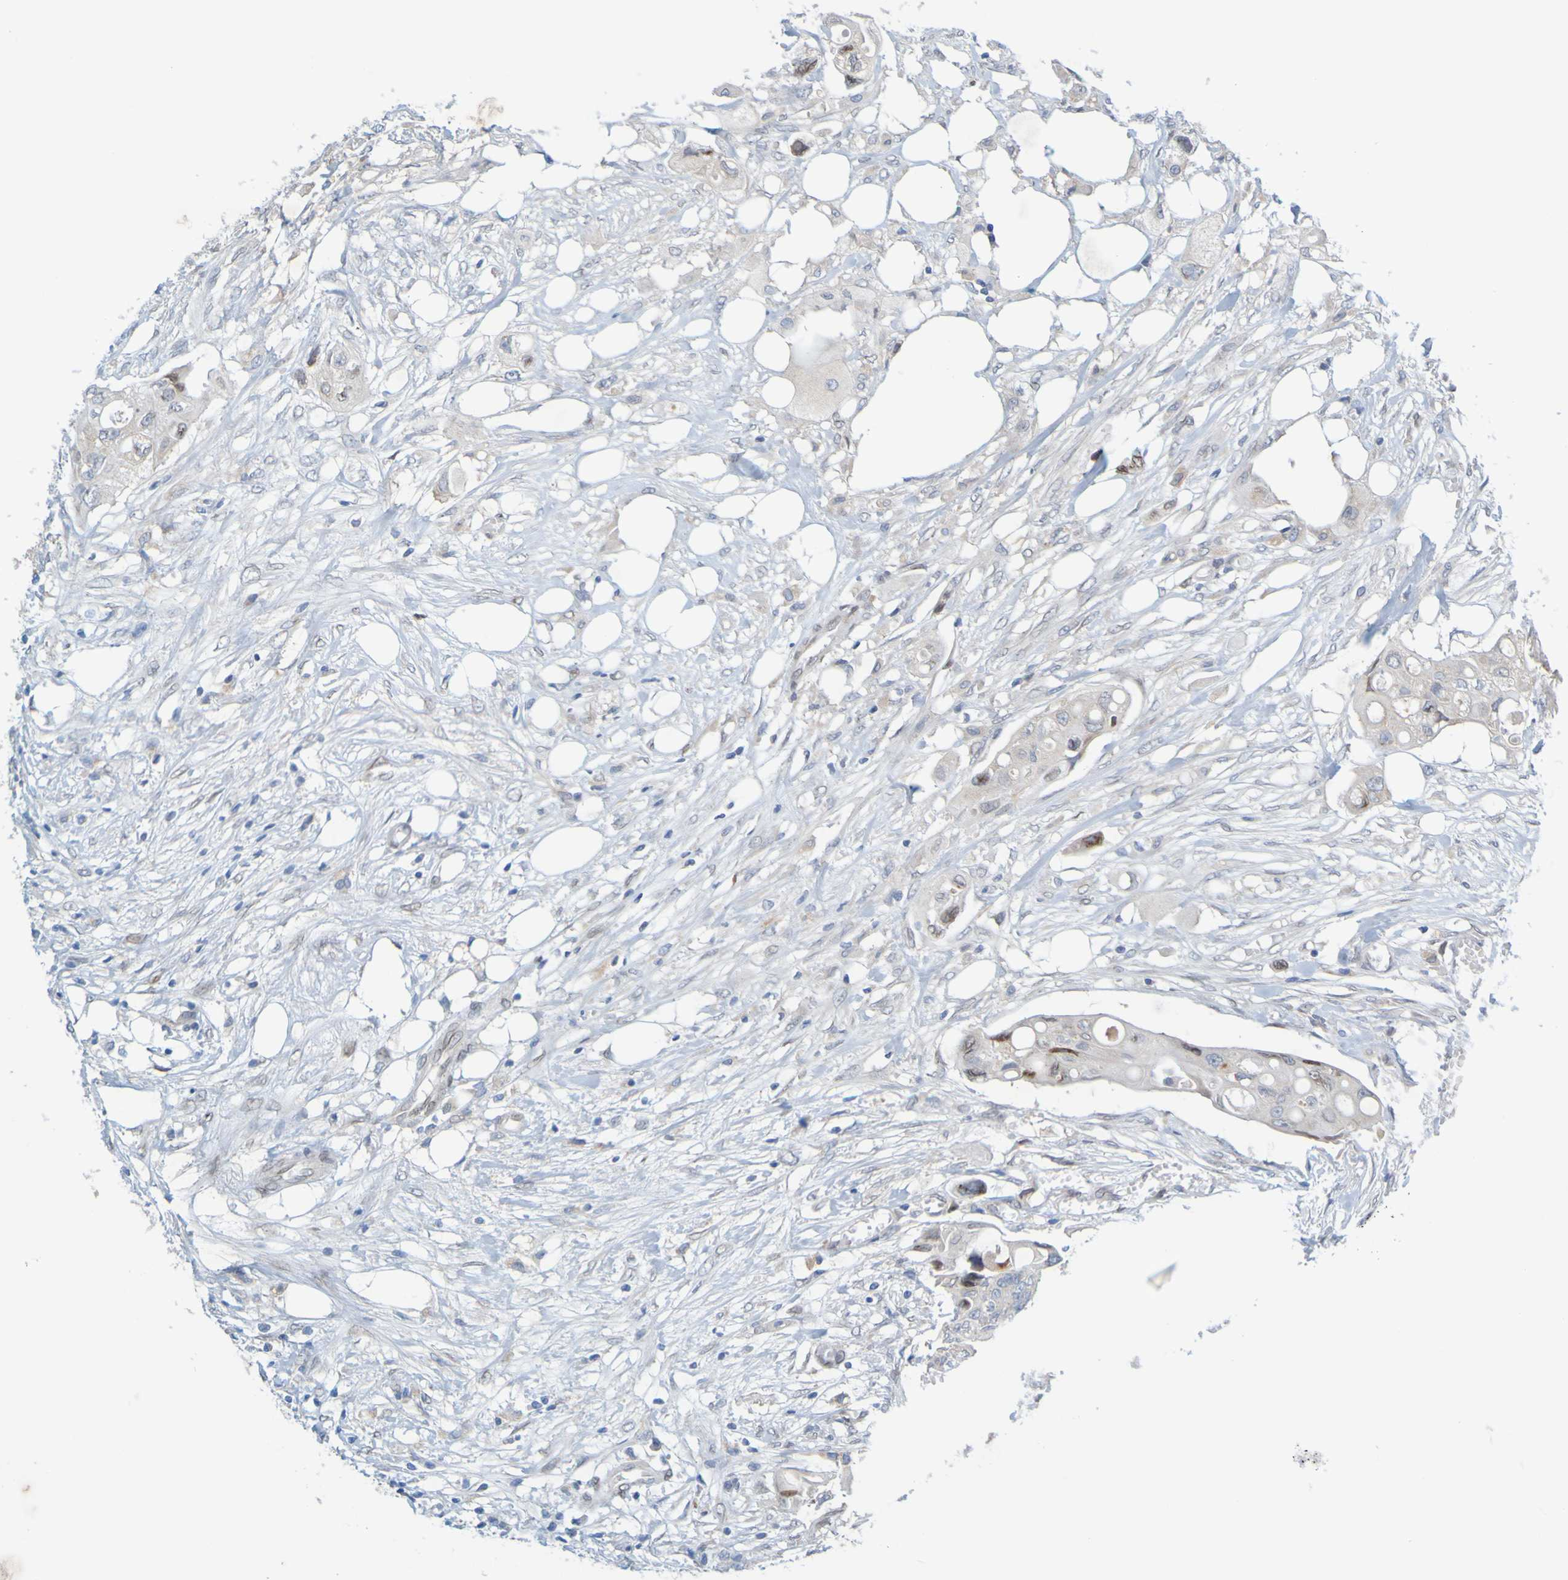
{"staining": {"intensity": "weak", "quantity": "<25%", "location": "cytoplasmic/membranous"}, "tissue": "colorectal cancer", "cell_type": "Tumor cells", "image_type": "cancer", "snomed": [{"axis": "morphology", "description": "Adenocarcinoma, NOS"}, {"axis": "topography", "description": "Colon"}], "caption": "IHC micrograph of neoplastic tissue: colorectal cancer stained with DAB (3,3'-diaminobenzidine) shows no significant protein staining in tumor cells.", "gene": "MAG", "patient": {"sex": "female", "age": 57}}